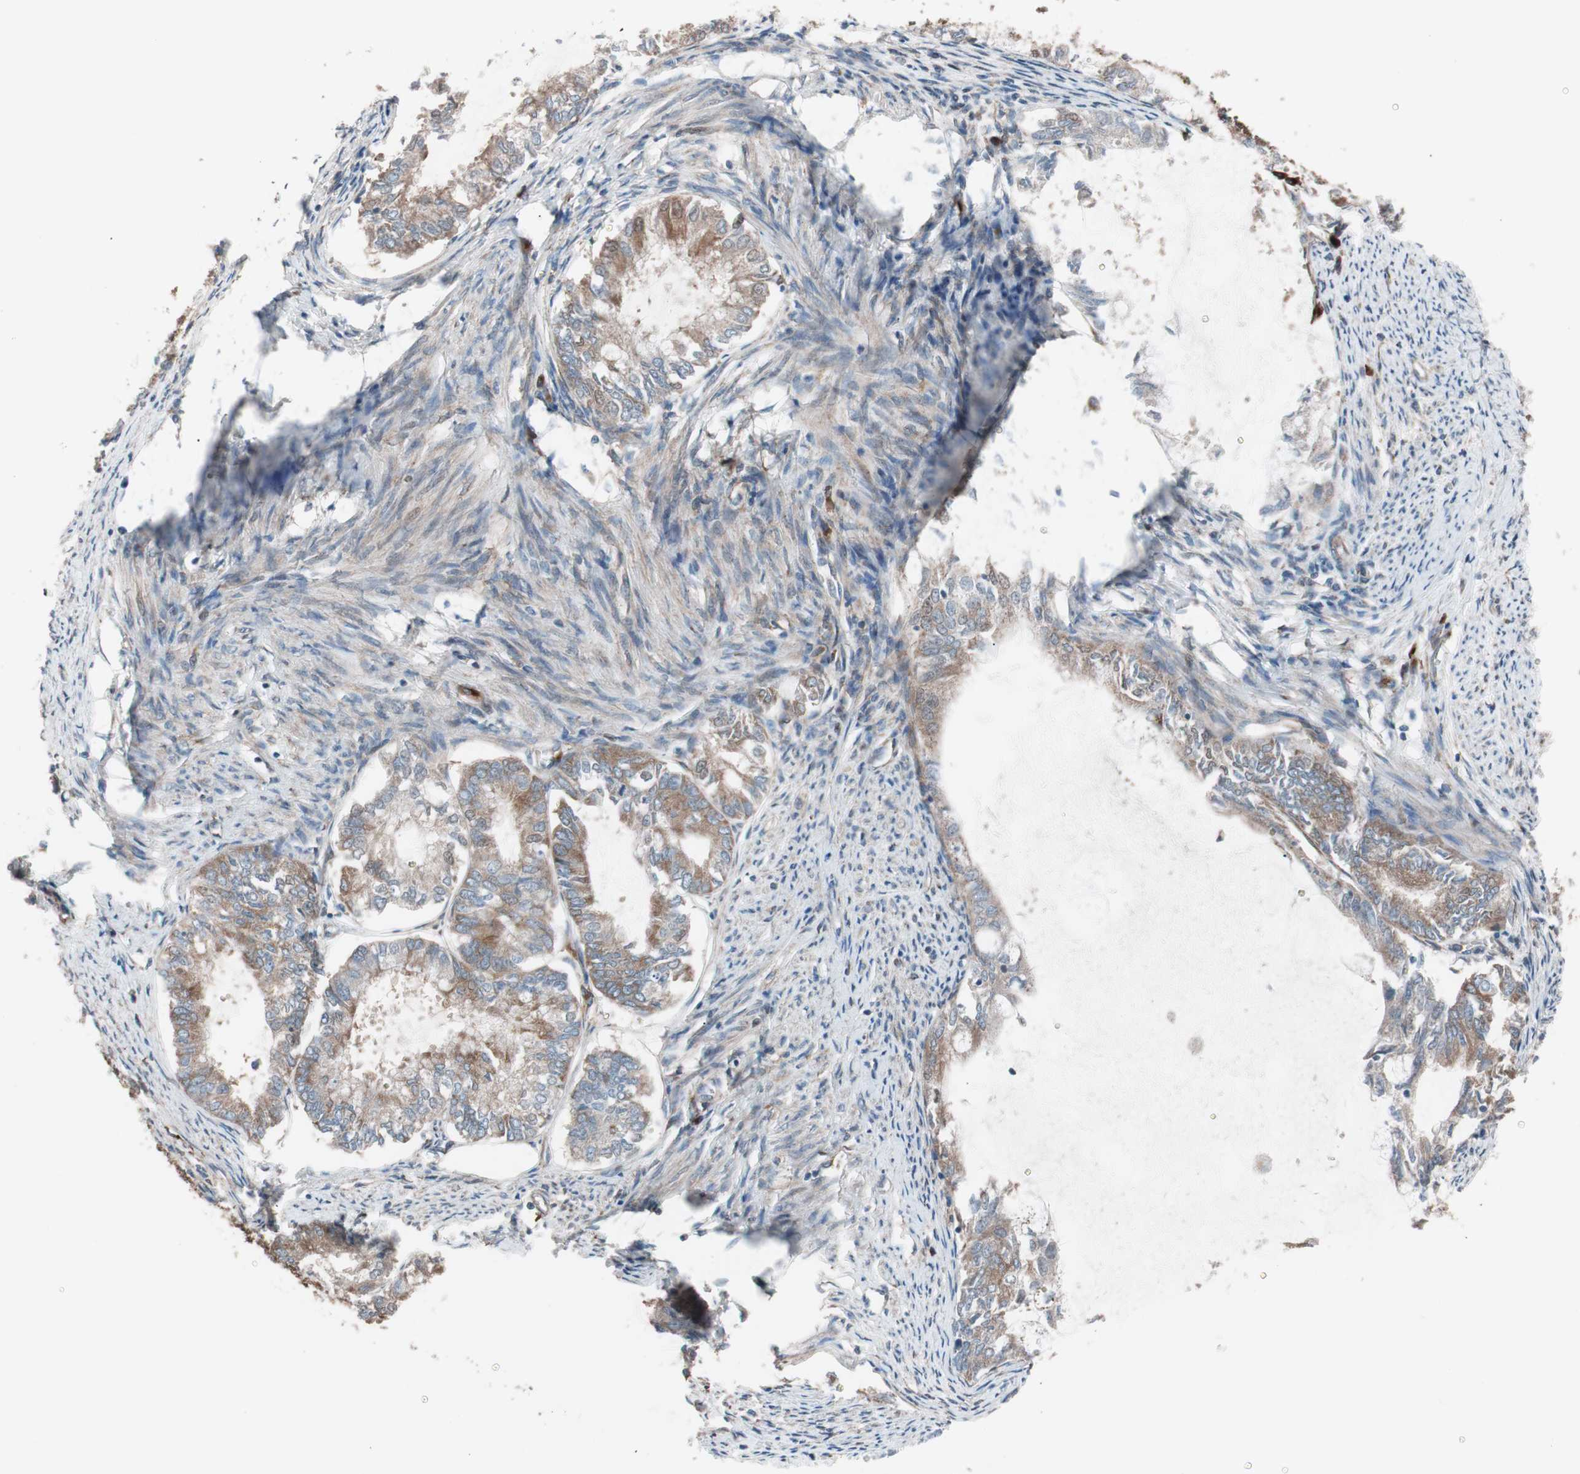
{"staining": {"intensity": "moderate", "quantity": ">75%", "location": "cytoplasmic/membranous"}, "tissue": "endometrial cancer", "cell_type": "Tumor cells", "image_type": "cancer", "snomed": [{"axis": "morphology", "description": "Adenocarcinoma, NOS"}, {"axis": "topography", "description": "Endometrium"}], "caption": "About >75% of tumor cells in endometrial cancer reveal moderate cytoplasmic/membranous protein staining as visualized by brown immunohistochemical staining.", "gene": "SEC31A", "patient": {"sex": "female", "age": 86}}